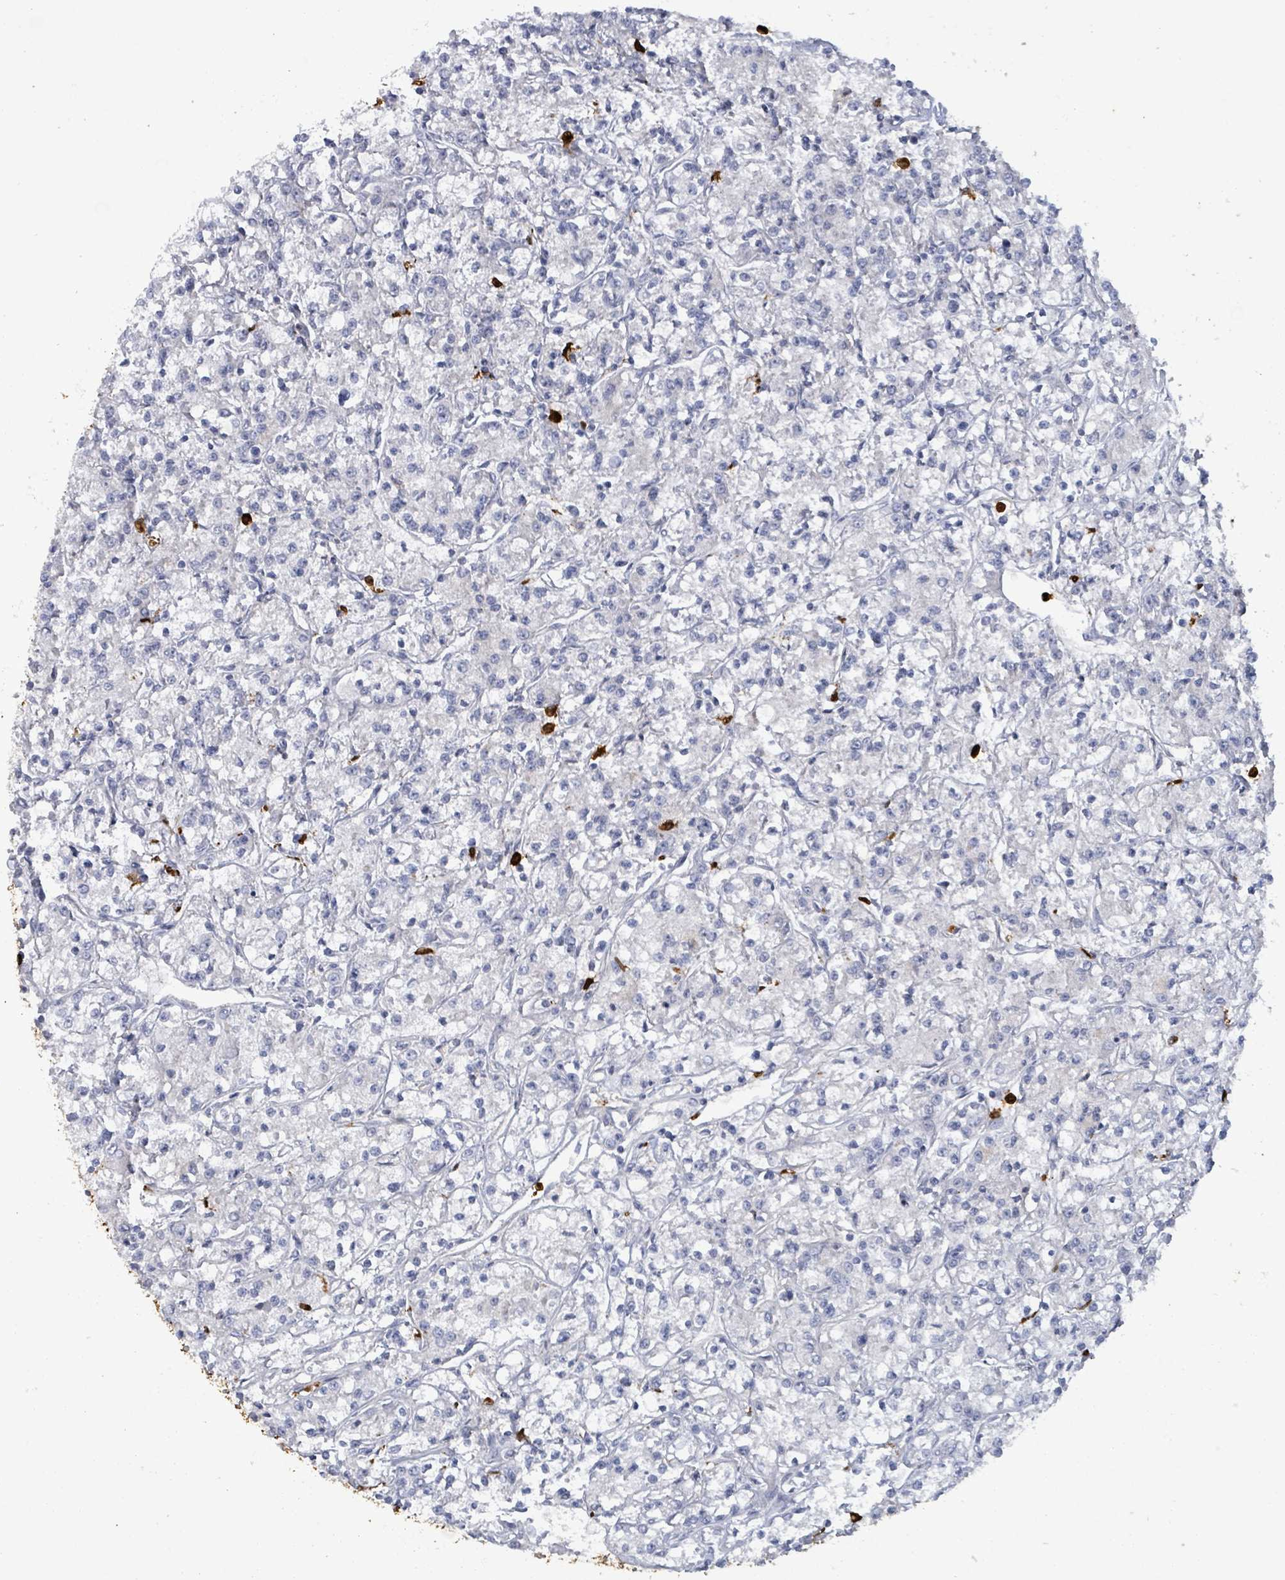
{"staining": {"intensity": "negative", "quantity": "none", "location": "none"}, "tissue": "renal cancer", "cell_type": "Tumor cells", "image_type": "cancer", "snomed": [{"axis": "morphology", "description": "Adenocarcinoma, NOS"}, {"axis": "topography", "description": "Kidney"}], "caption": "Tumor cells are negative for protein expression in human renal cancer. (Brightfield microscopy of DAB immunohistochemistry at high magnification).", "gene": "FAM210A", "patient": {"sex": "female", "age": 59}}